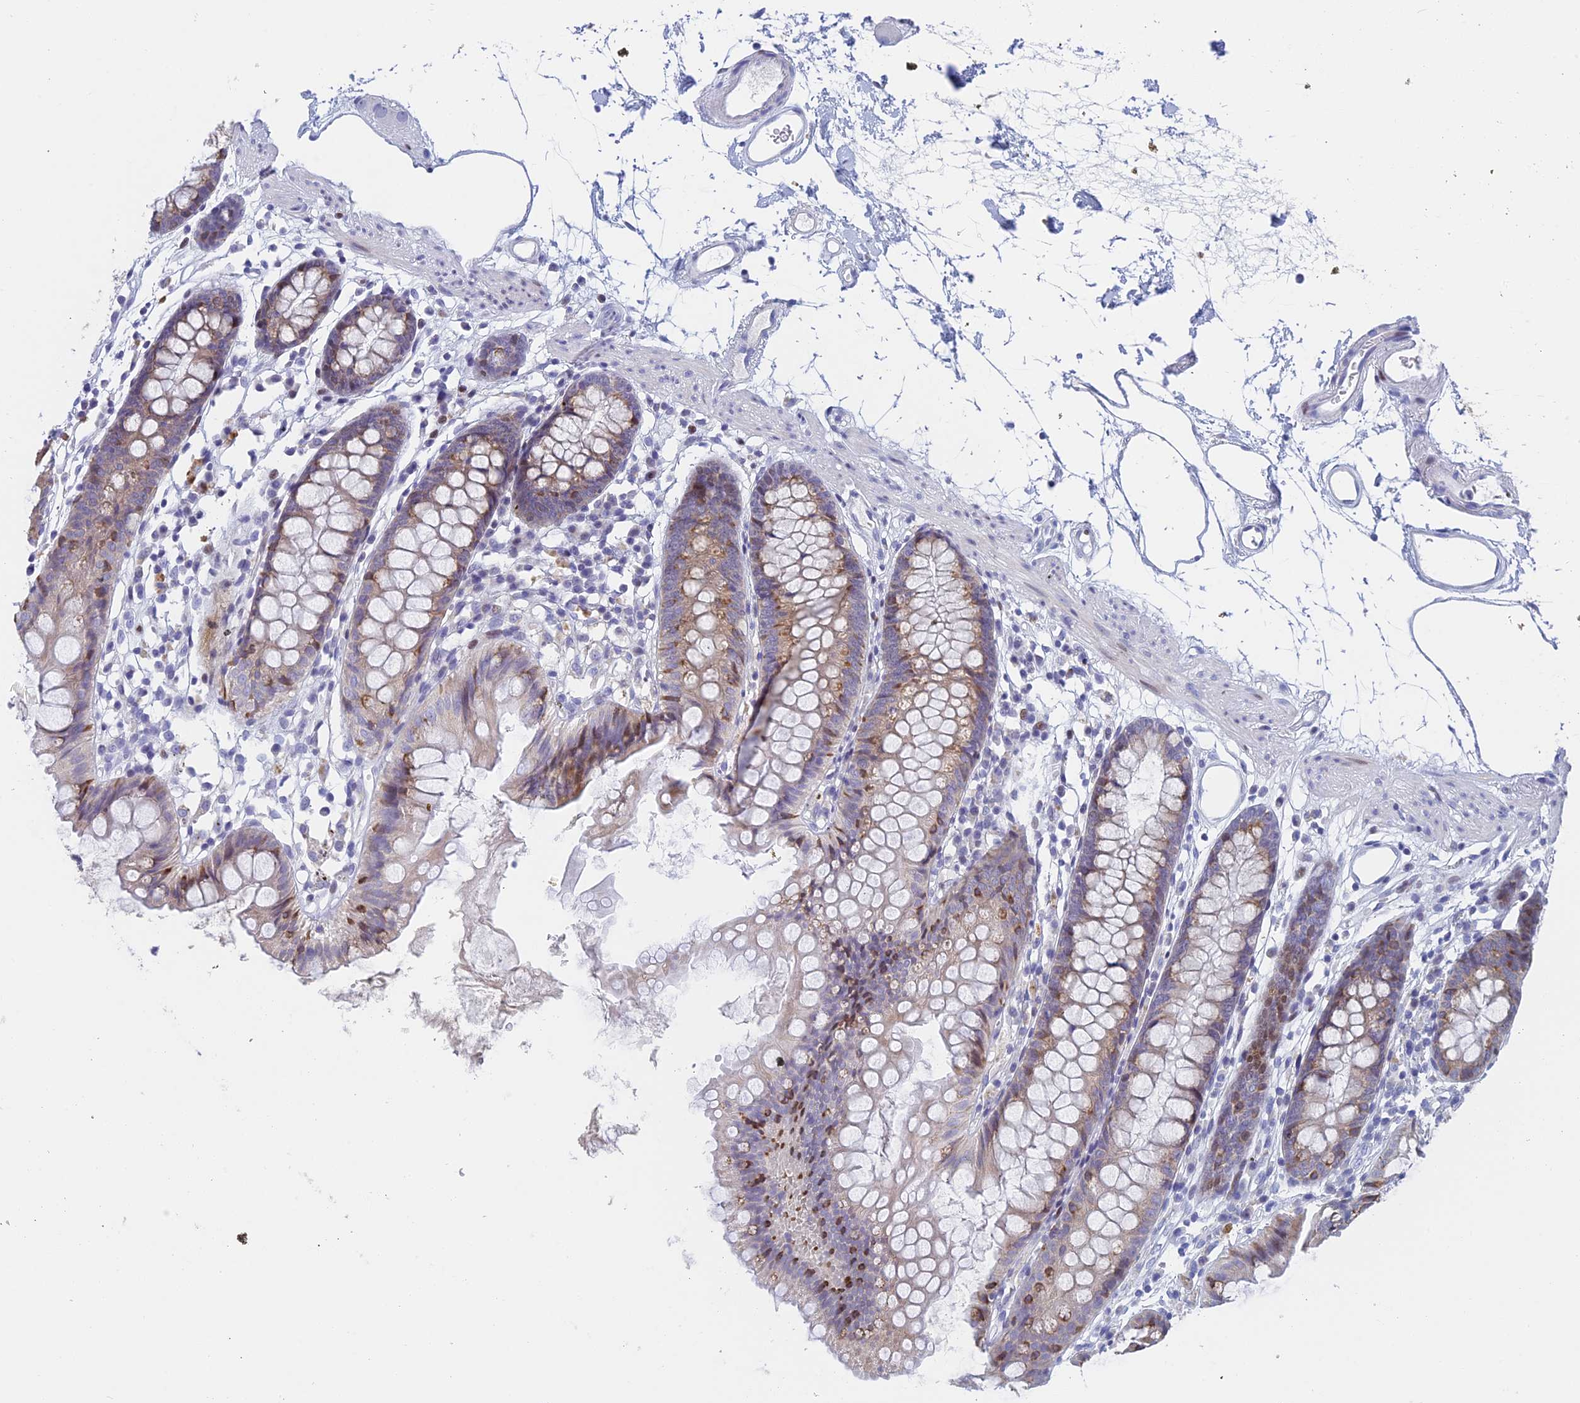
{"staining": {"intensity": "negative", "quantity": "none", "location": "none"}, "tissue": "colon", "cell_type": "Endothelial cells", "image_type": "normal", "snomed": [{"axis": "morphology", "description": "Normal tissue, NOS"}, {"axis": "topography", "description": "Colon"}], "caption": "Endothelial cells are negative for brown protein staining in benign colon. (DAB (3,3'-diaminobenzidine) immunohistochemistry with hematoxylin counter stain).", "gene": "REXO5", "patient": {"sex": "female", "age": 84}}